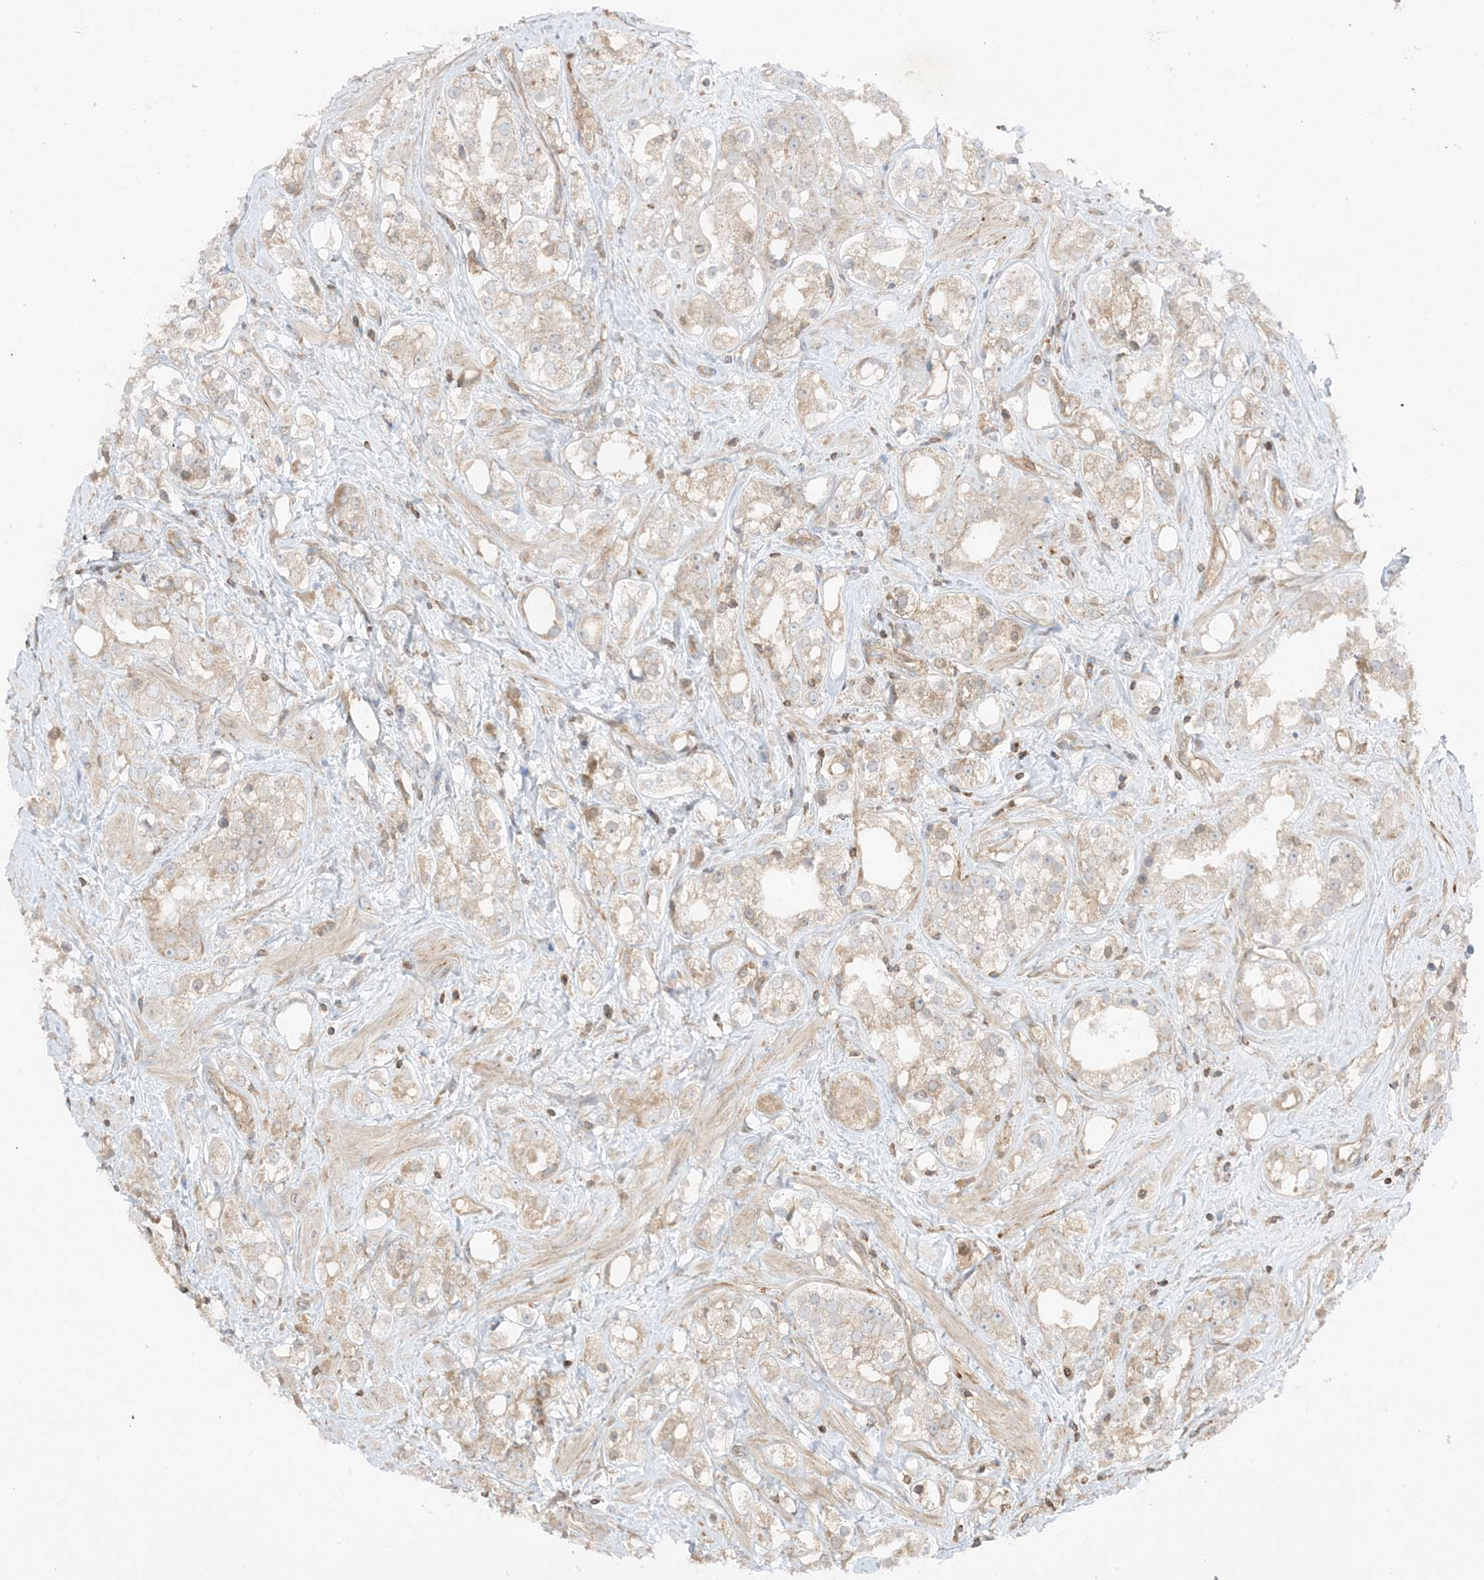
{"staining": {"intensity": "weak", "quantity": "<25%", "location": "cytoplasmic/membranous"}, "tissue": "prostate cancer", "cell_type": "Tumor cells", "image_type": "cancer", "snomed": [{"axis": "morphology", "description": "Adenocarcinoma, NOS"}, {"axis": "topography", "description": "Prostate"}], "caption": "The micrograph exhibits no significant staining in tumor cells of prostate cancer (adenocarcinoma).", "gene": "SLC25A12", "patient": {"sex": "male", "age": 79}}